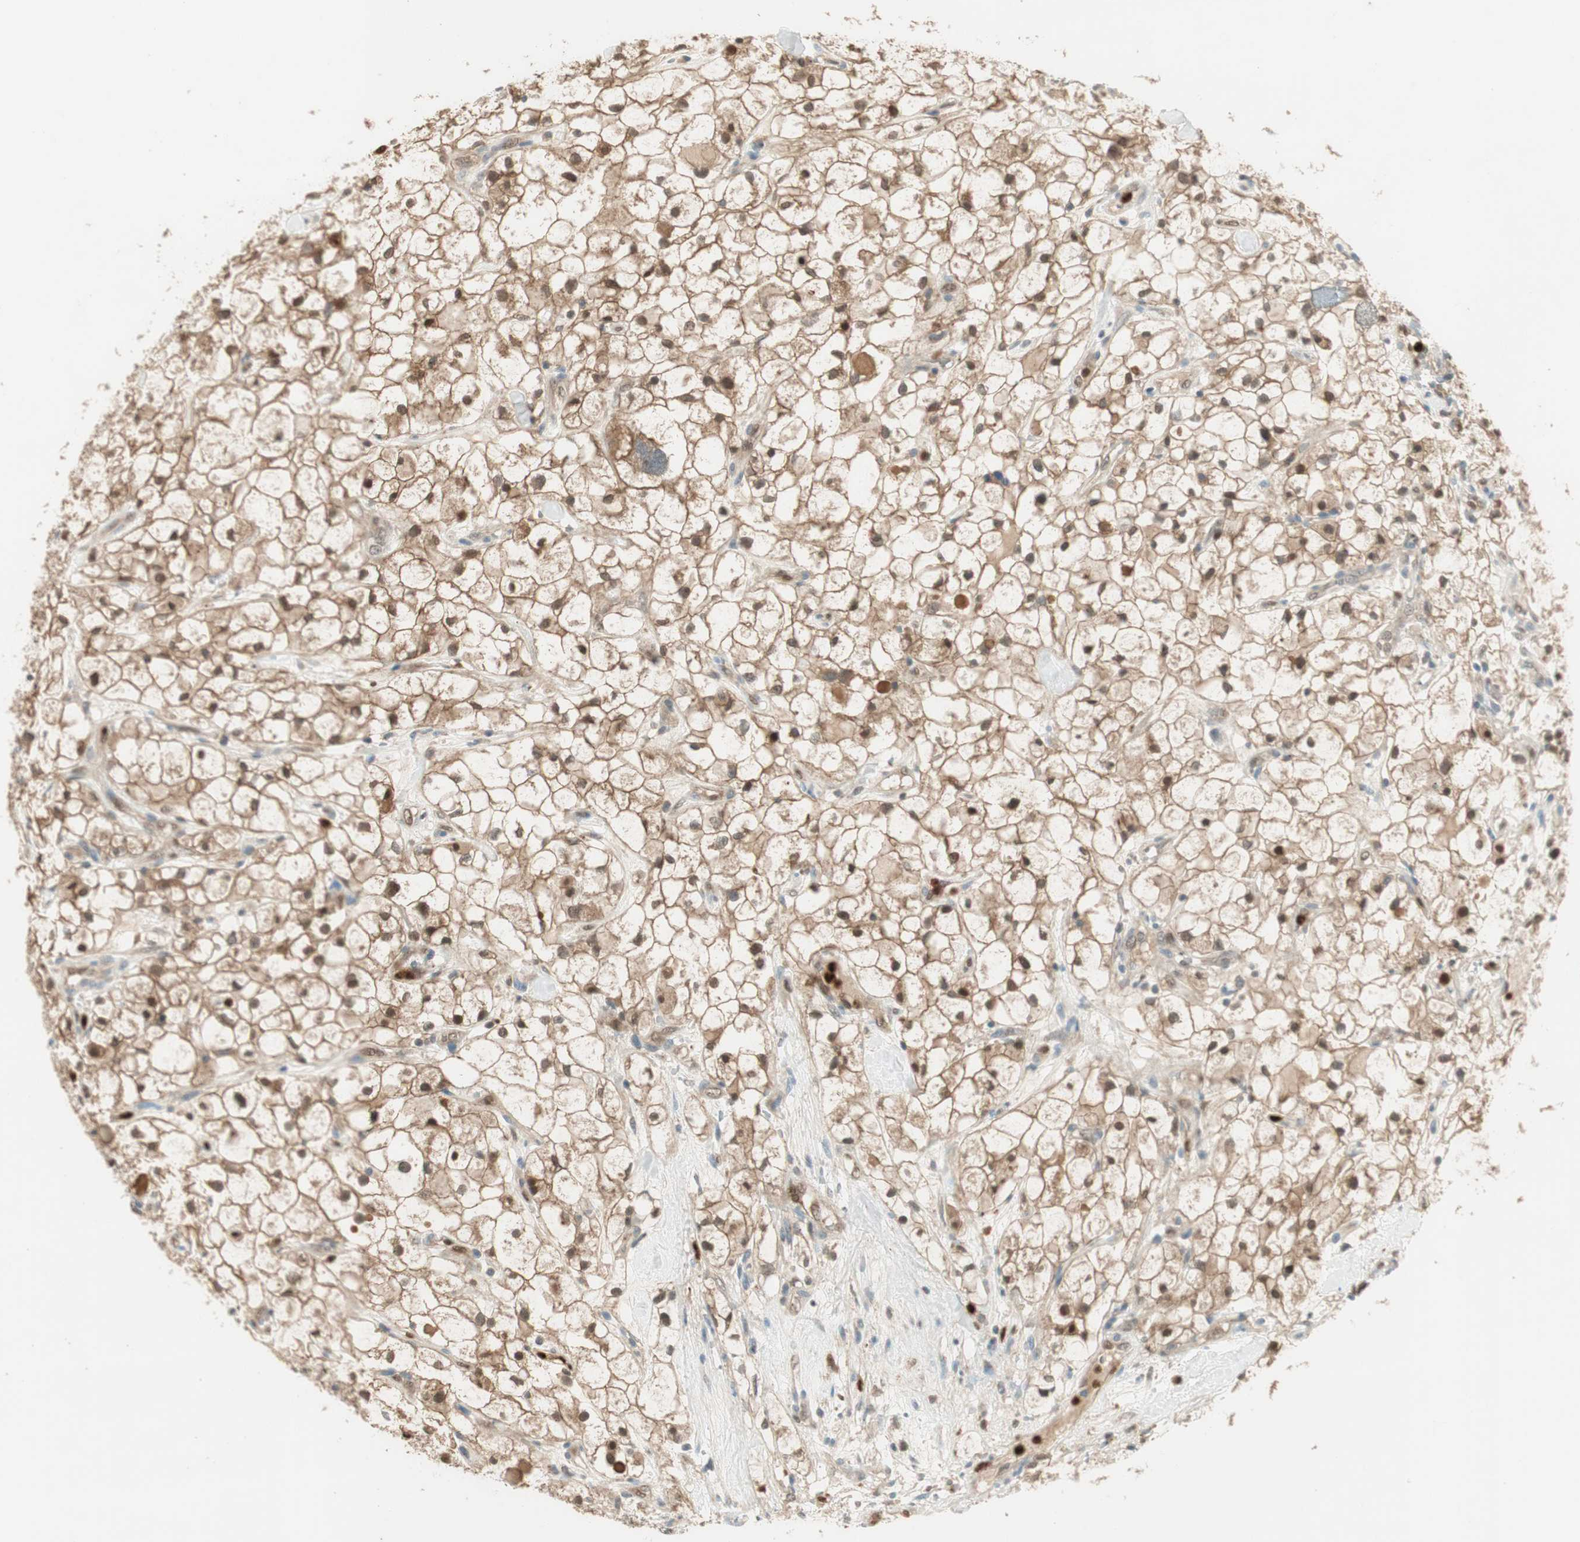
{"staining": {"intensity": "moderate", "quantity": ">75%", "location": "cytoplasmic/membranous,nuclear"}, "tissue": "renal cancer", "cell_type": "Tumor cells", "image_type": "cancer", "snomed": [{"axis": "morphology", "description": "Adenocarcinoma, NOS"}, {"axis": "topography", "description": "Kidney"}], "caption": "This histopathology image reveals immunohistochemistry (IHC) staining of renal adenocarcinoma, with medium moderate cytoplasmic/membranous and nuclear expression in about >75% of tumor cells.", "gene": "LTA4H", "patient": {"sex": "female", "age": 60}}